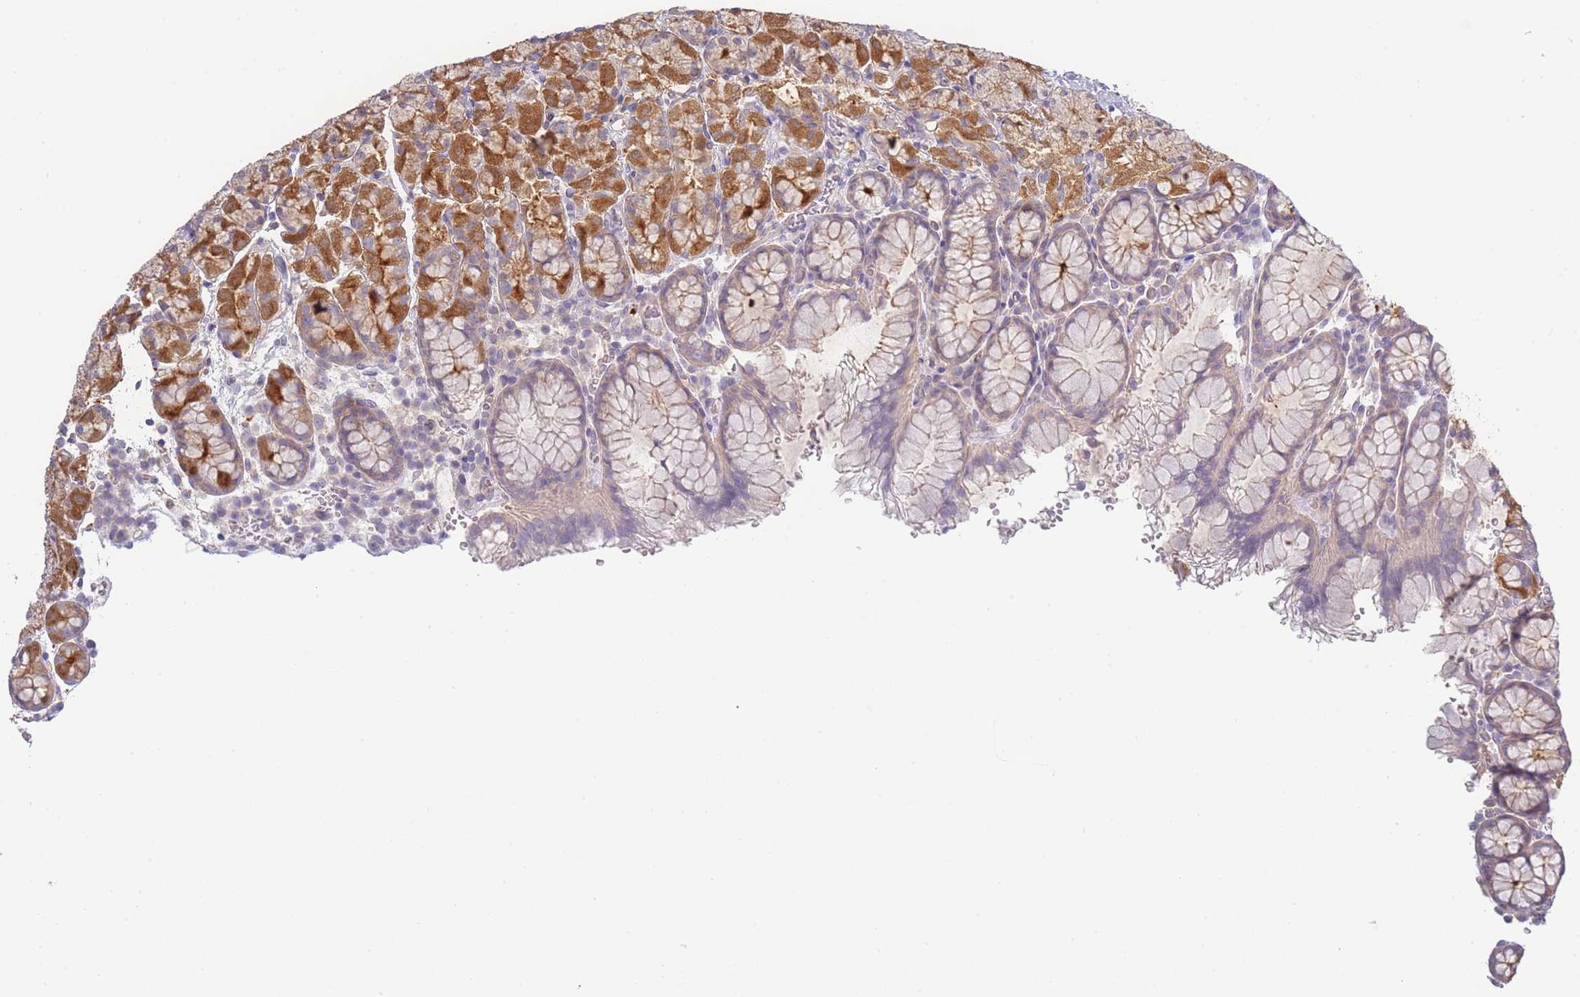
{"staining": {"intensity": "moderate", "quantity": "25%-75%", "location": "cytoplasmic/membranous"}, "tissue": "stomach", "cell_type": "Glandular cells", "image_type": "normal", "snomed": [{"axis": "morphology", "description": "Normal tissue, NOS"}, {"axis": "topography", "description": "Stomach, upper"}, {"axis": "topography", "description": "Stomach"}], "caption": "High-power microscopy captured an immunohistochemistry (IHC) histopathology image of normal stomach, revealing moderate cytoplasmic/membranous positivity in approximately 25%-75% of glandular cells. (IHC, brightfield microscopy, high magnification).", "gene": "SPHKAP", "patient": {"sex": "male", "age": 62}}